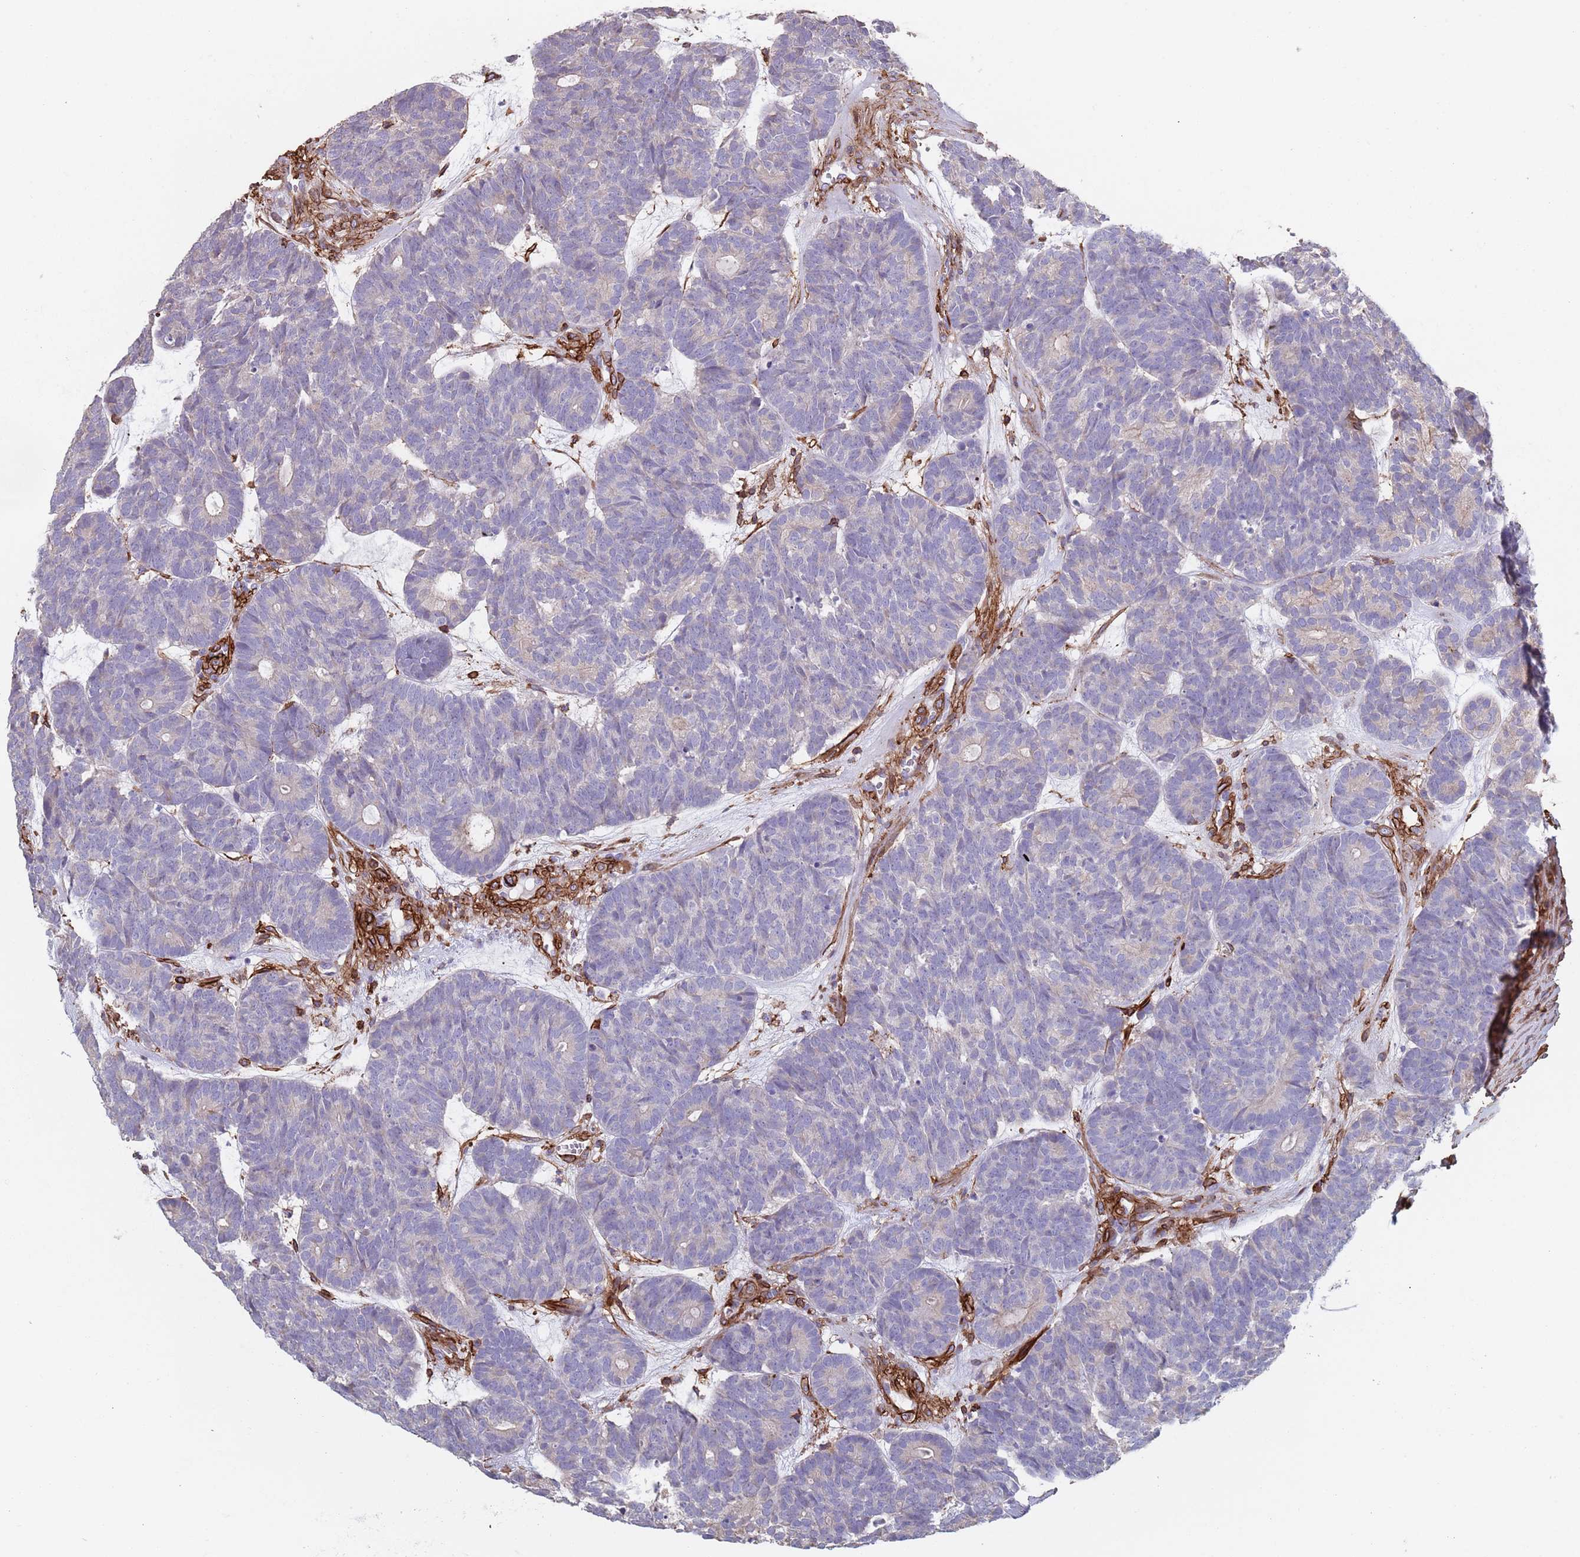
{"staining": {"intensity": "negative", "quantity": "none", "location": "none"}, "tissue": "head and neck cancer", "cell_type": "Tumor cells", "image_type": "cancer", "snomed": [{"axis": "morphology", "description": "Adenocarcinoma, NOS"}, {"axis": "topography", "description": "Head-Neck"}], "caption": "High power microscopy photomicrograph of an IHC image of head and neck adenocarcinoma, revealing no significant positivity in tumor cells.", "gene": "RNF144A", "patient": {"sex": "female", "age": 81}}